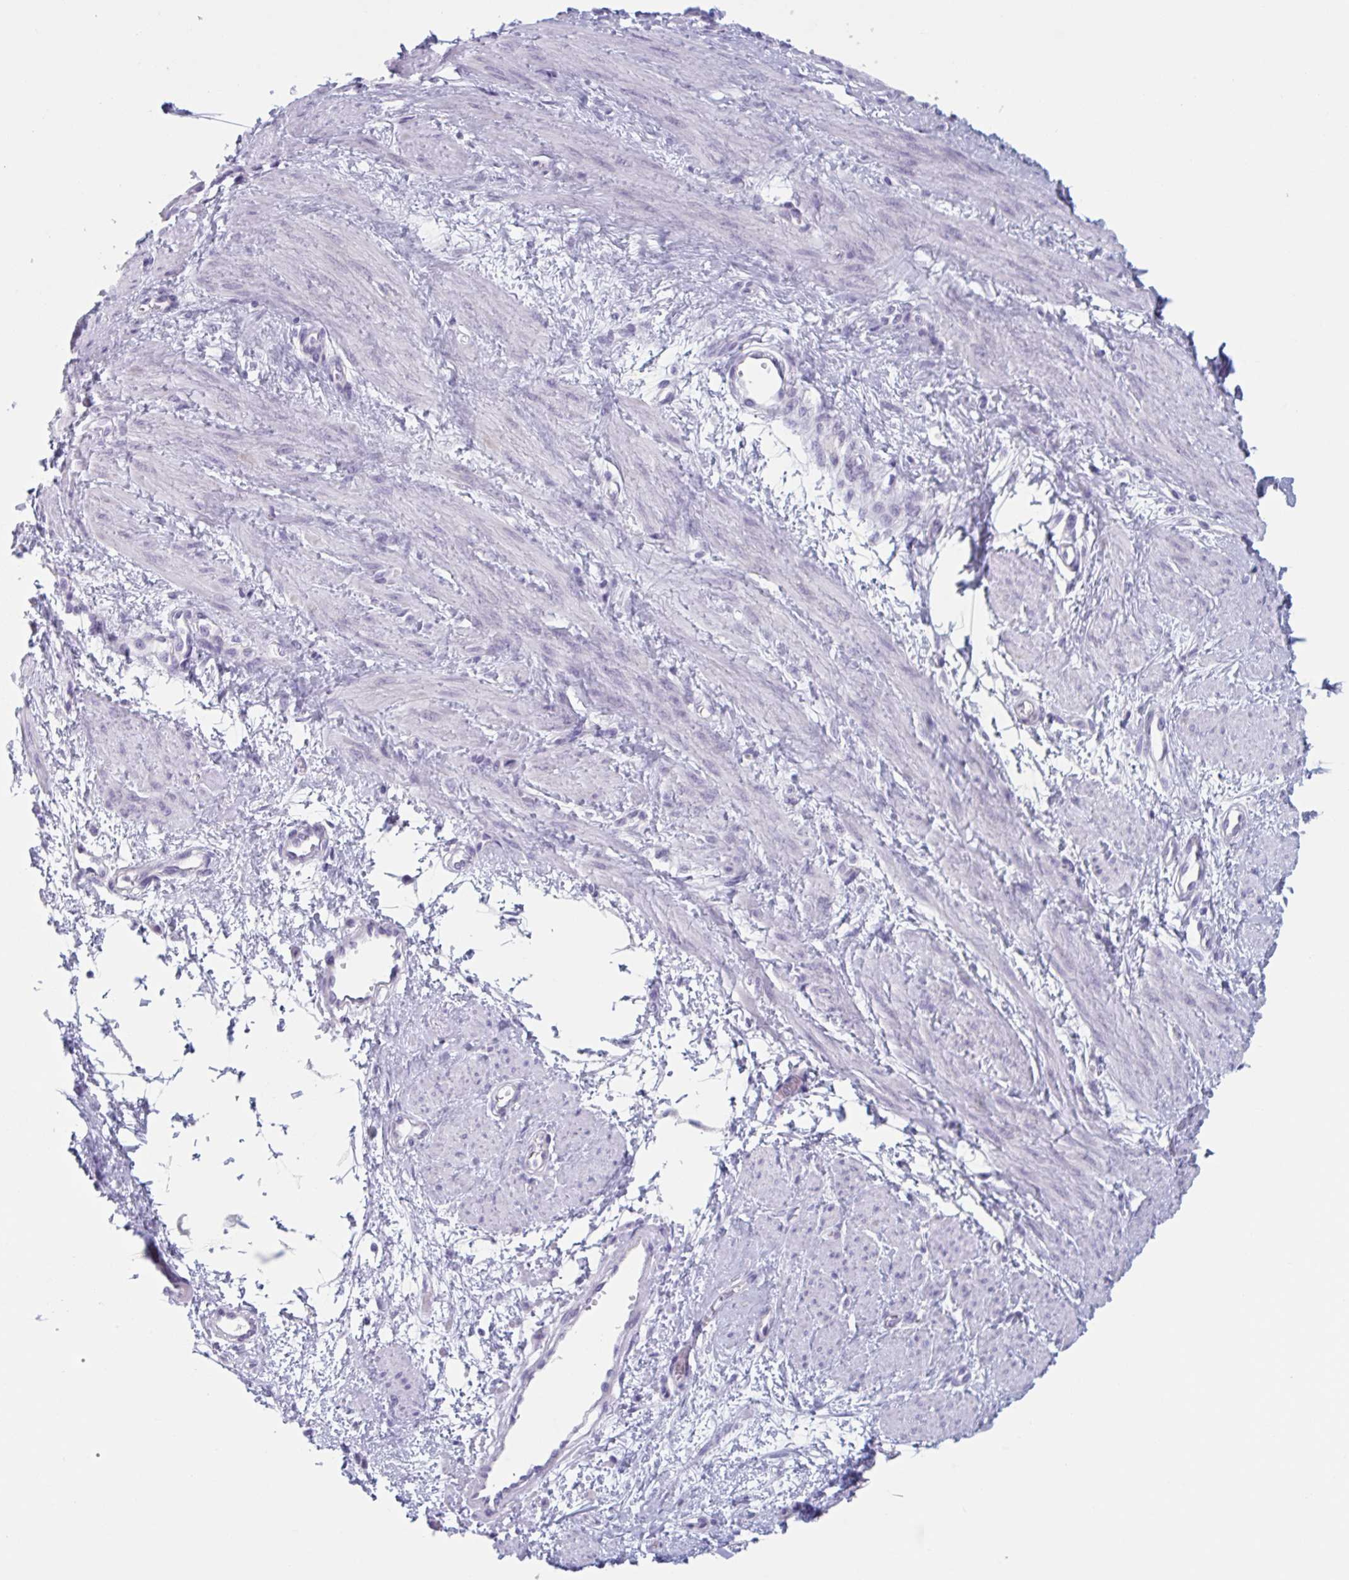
{"staining": {"intensity": "negative", "quantity": "none", "location": "none"}, "tissue": "smooth muscle", "cell_type": "Smooth muscle cells", "image_type": "normal", "snomed": [{"axis": "morphology", "description": "Normal tissue, NOS"}, {"axis": "topography", "description": "Smooth muscle"}, {"axis": "topography", "description": "Uterus"}], "caption": "High power microscopy micrograph of an IHC photomicrograph of normal smooth muscle, revealing no significant staining in smooth muscle cells. The staining was performed using DAB to visualize the protein expression in brown, while the nuclei were stained in blue with hematoxylin (Magnification: 20x).", "gene": "HSD11B2", "patient": {"sex": "female", "age": 39}}